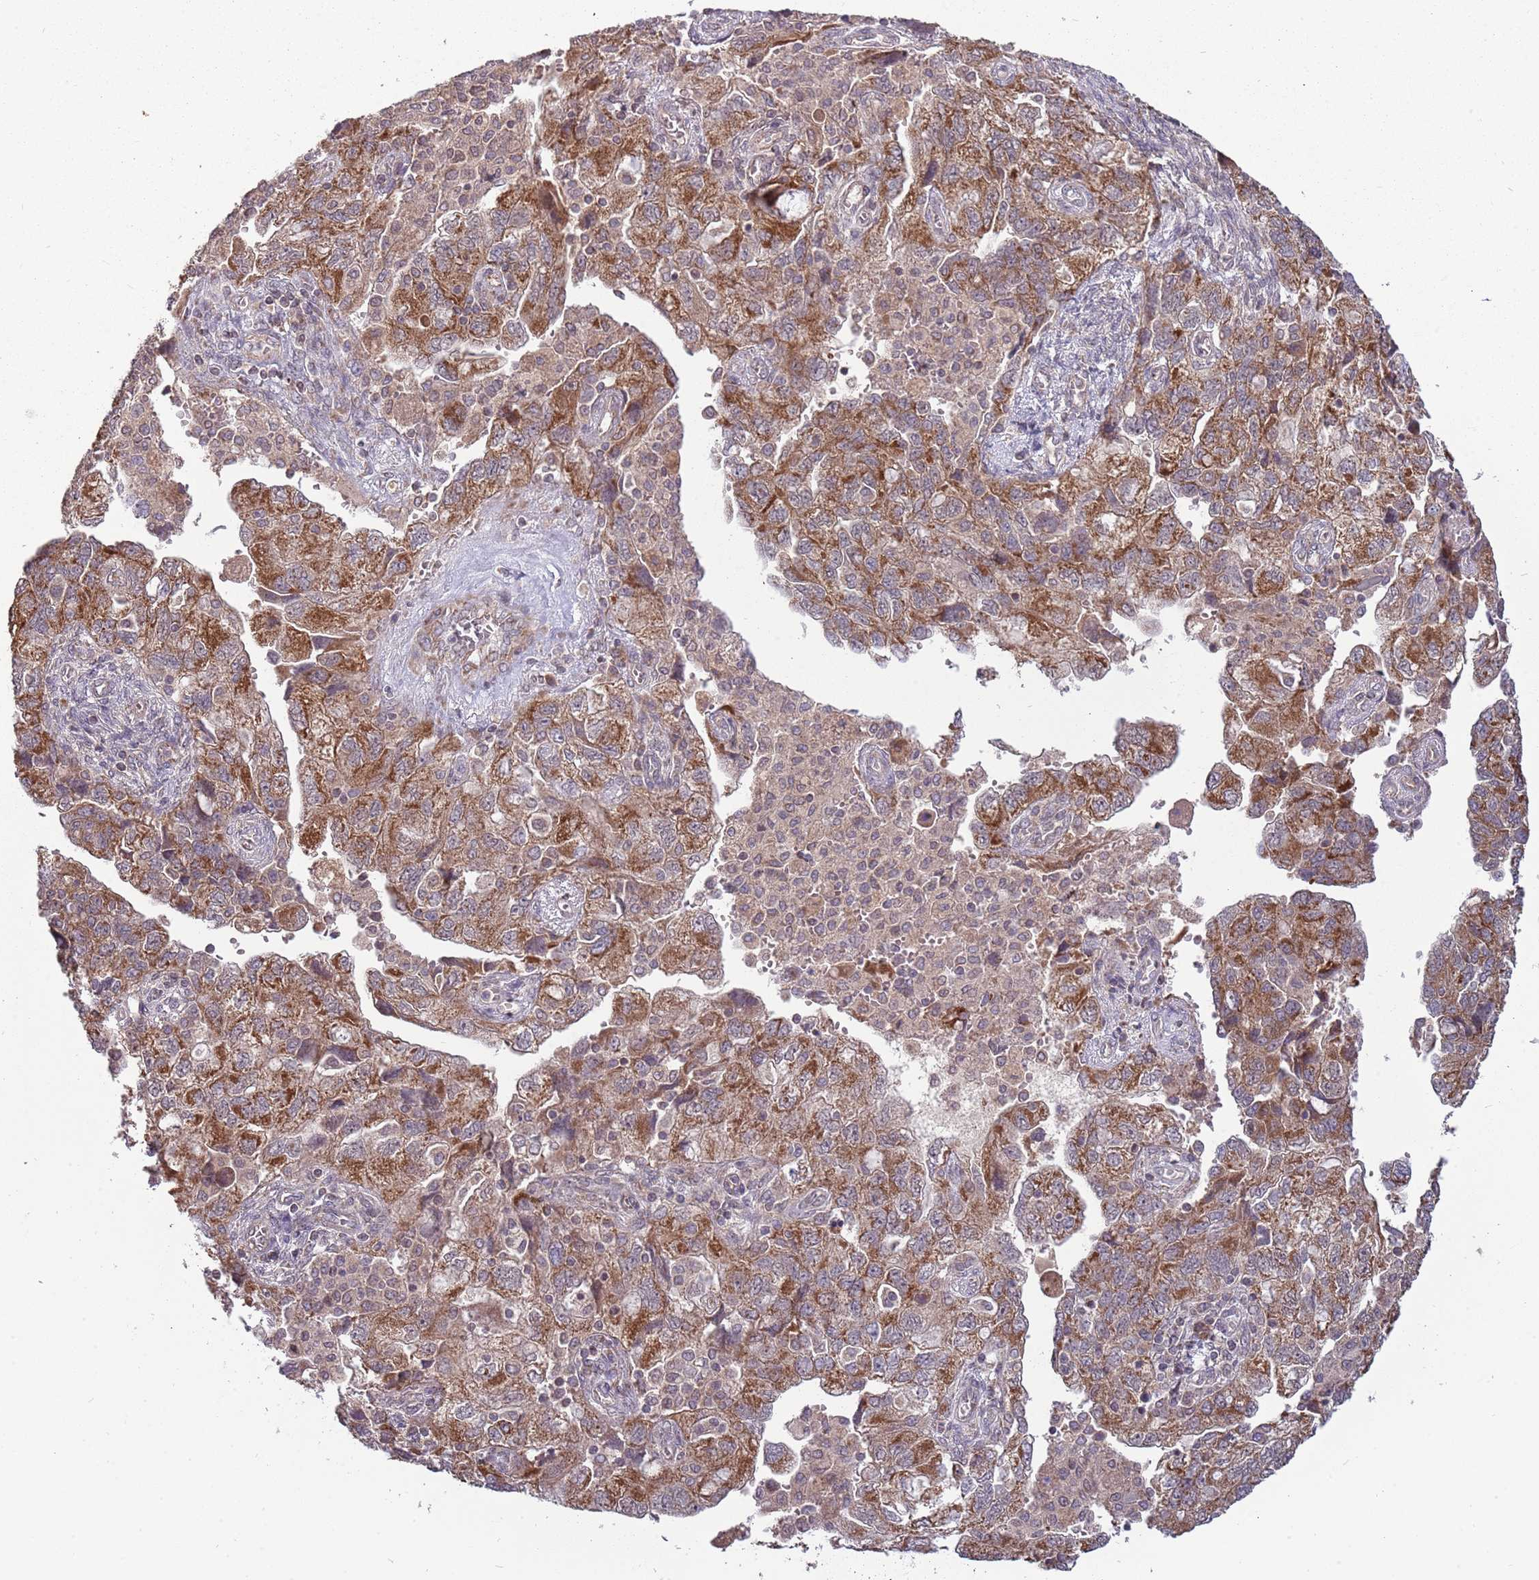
{"staining": {"intensity": "moderate", "quantity": ">75%", "location": "cytoplasmic/membranous"}, "tissue": "ovarian cancer", "cell_type": "Tumor cells", "image_type": "cancer", "snomed": [{"axis": "morphology", "description": "Carcinoma, NOS"}, {"axis": "morphology", "description": "Cystadenocarcinoma, serous, NOS"}, {"axis": "topography", "description": "Ovary"}], "caption": "Immunohistochemical staining of ovarian cancer demonstrates medium levels of moderate cytoplasmic/membranous protein expression in approximately >75% of tumor cells.", "gene": "RNF181", "patient": {"sex": "female", "age": 69}}